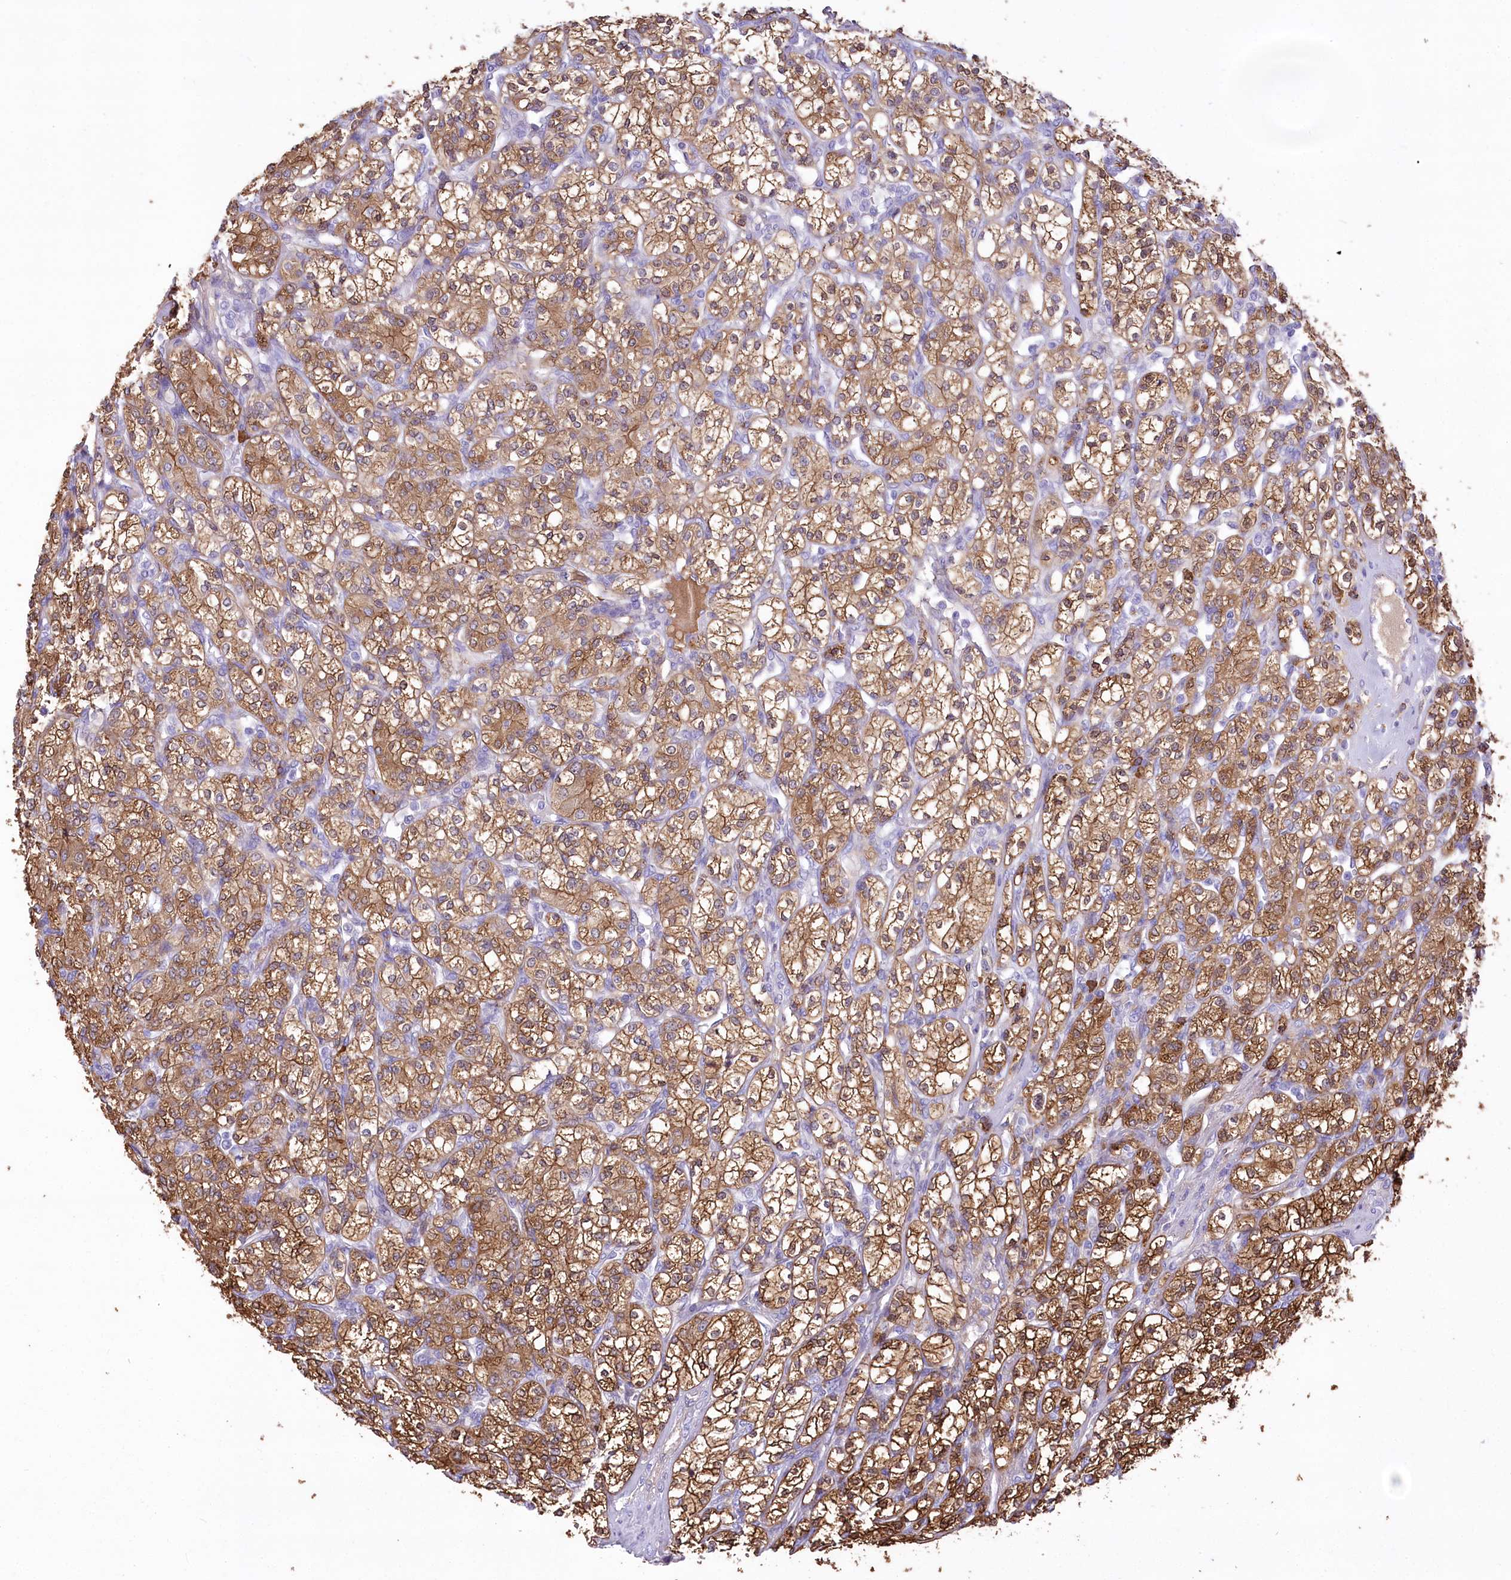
{"staining": {"intensity": "moderate", "quantity": ">75%", "location": "cytoplasmic/membranous"}, "tissue": "renal cancer", "cell_type": "Tumor cells", "image_type": "cancer", "snomed": [{"axis": "morphology", "description": "Adenocarcinoma, NOS"}, {"axis": "topography", "description": "Kidney"}], "caption": "The histopathology image displays immunohistochemical staining of renal cancer (adenocarcinoma). There is moderate cytoplasmic/membranous staining is appreciated in approximately >75% of tumor cells. (DAB (3,3'-diaminobenzidine) IHC with brightfield microscopy, high magnification).", "gene": "CEP164", "patient": {"sex": "male", "age": 77}}